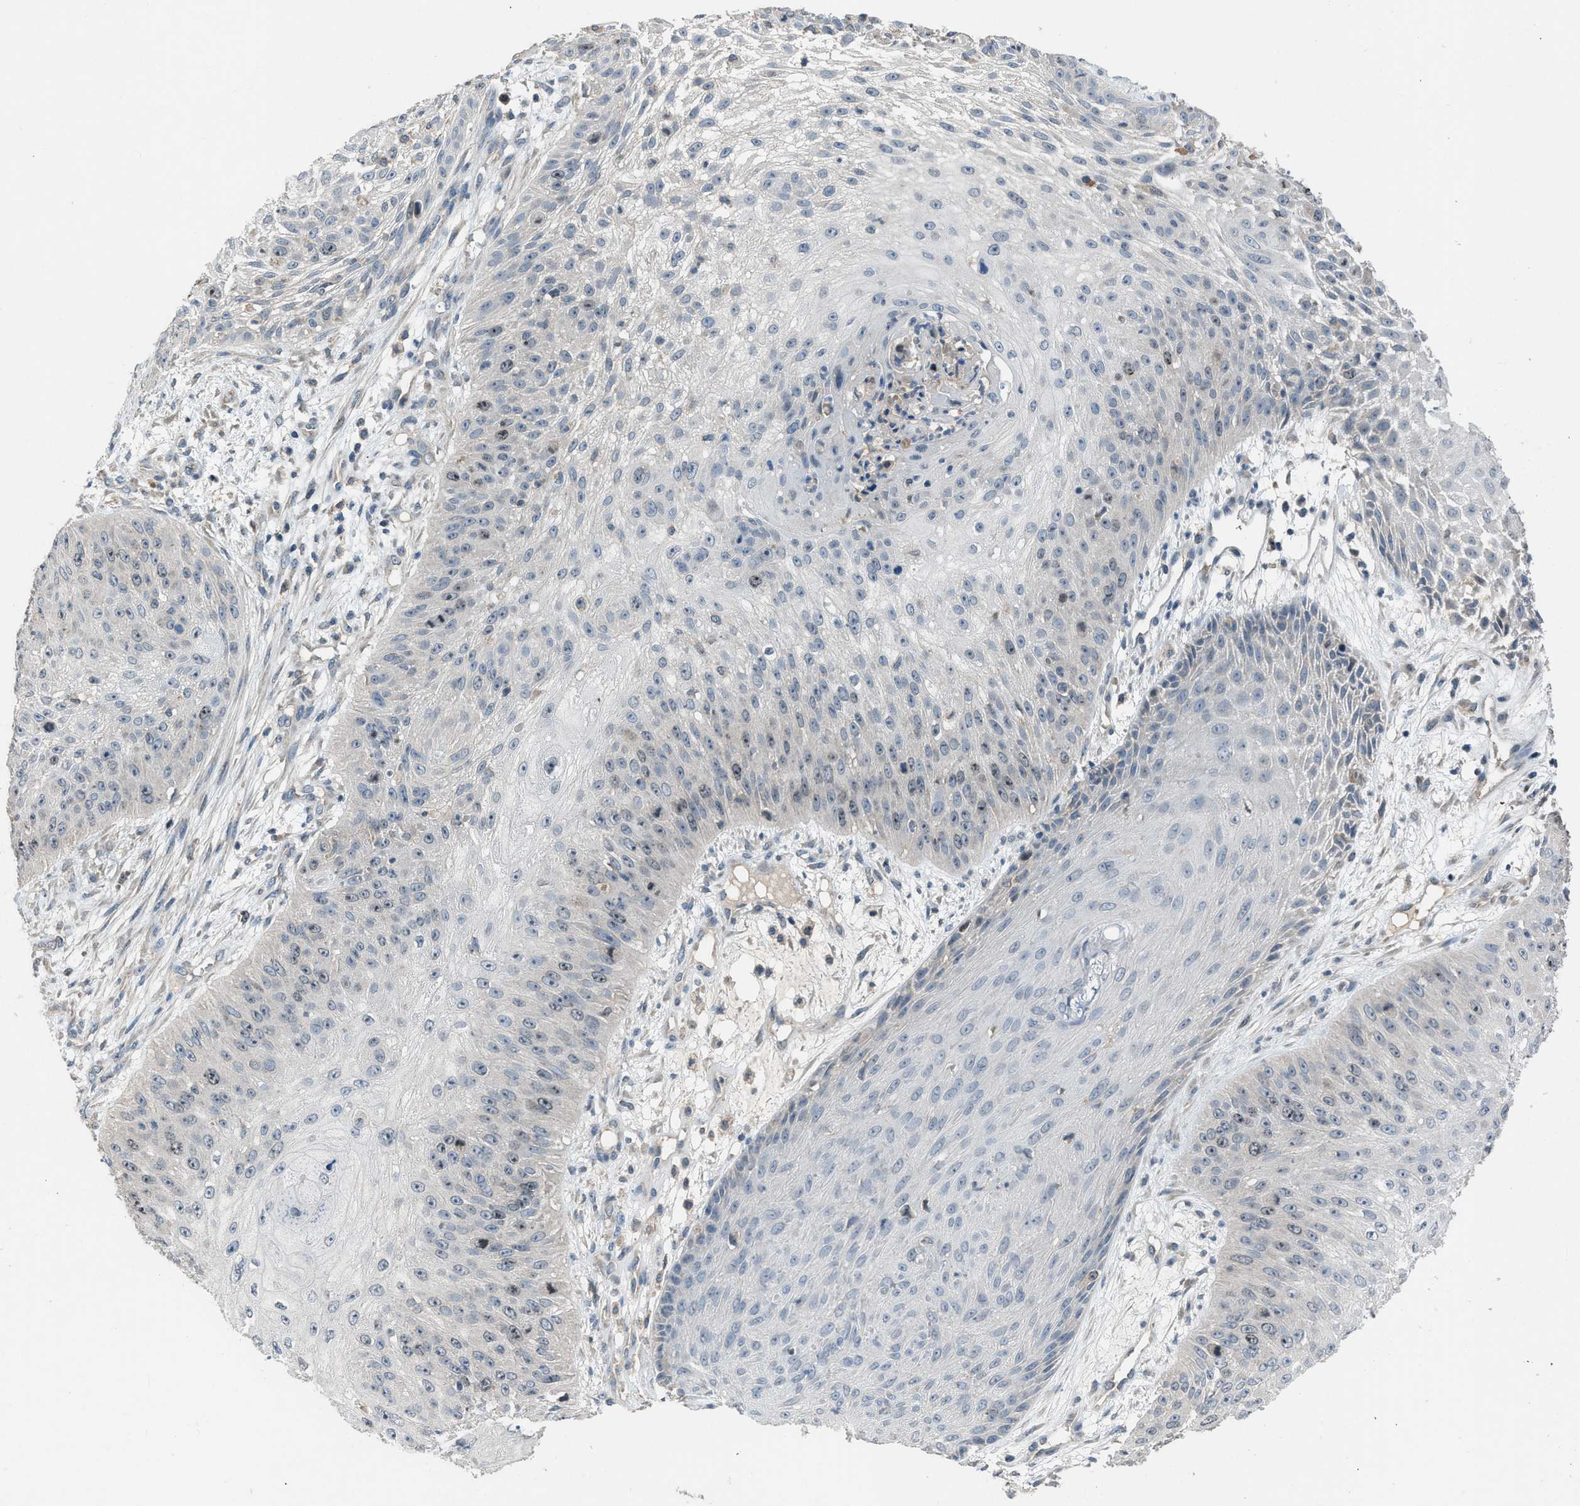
{"staining": {"intensity": "moderate", "quantity": "<25%", "location": "nuclear"}, "tissue": "skin cancer", "cell_type": "Tumor cells", "image_type": "cancer", "snomed": [{"axis": "morphology", "description": "Squamous cell carcinoma, NOS"}, {"axis": "topography", "description": "Skin"}], "caption": "A photomicrograph showing moderate nuclear expression in about <25% of tumor cells in skin cancer (squamous cell carcinoma), as visualized by brown immunohistochemical staining.", "gene": "MIS18A", "patient": {"sex": "female", "age": 80}}